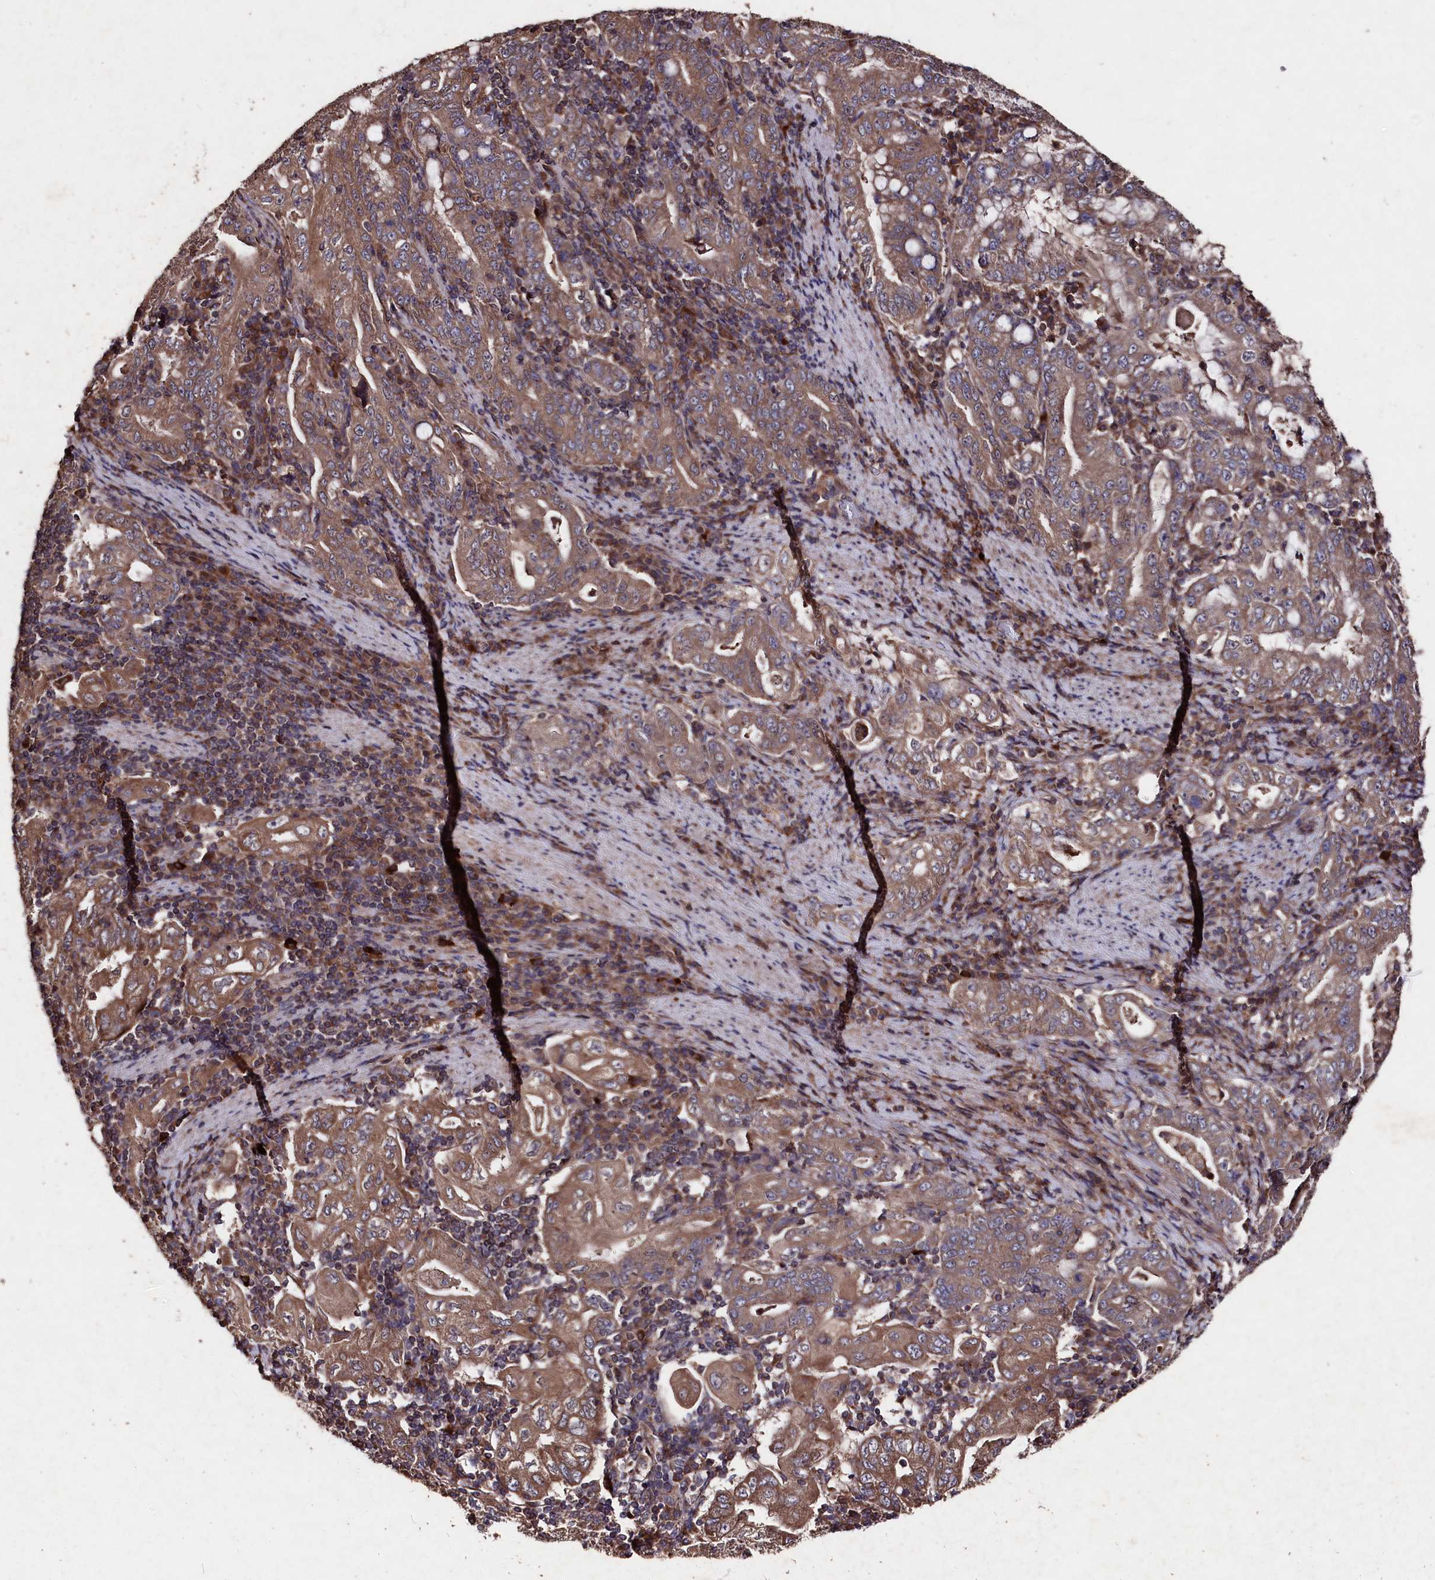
{"staining": {"intensity": "moderate", "quantity": ">75%", "location": "cytoplasmic/membranous"}, "tissue": "stomach cancer", "cell_type": "Tumor cells", "image_type": "cancer", "snomed": [{"axis": "morphology", "description": "Normal tissue, NOS"}, {"axis": "morphology", "description": "Adenocarcinoma, NOS"}, {"axis": "topography", "description": "Esophagus"}, {"axis": "topography", "description": "Stomach, upper"}, {"axis": "topography", "description": "Peripheral nerve tissue"}], "caption": "The micrograph exhibits immunohistochemical staining of stomach cancer (adenocarcinoma). There is moderate cytoplasmic/membranous expression is identified in about >75% of tumor cells.", "gene": "MYO1H", "patient": {"sex": "male", "age": 62}}